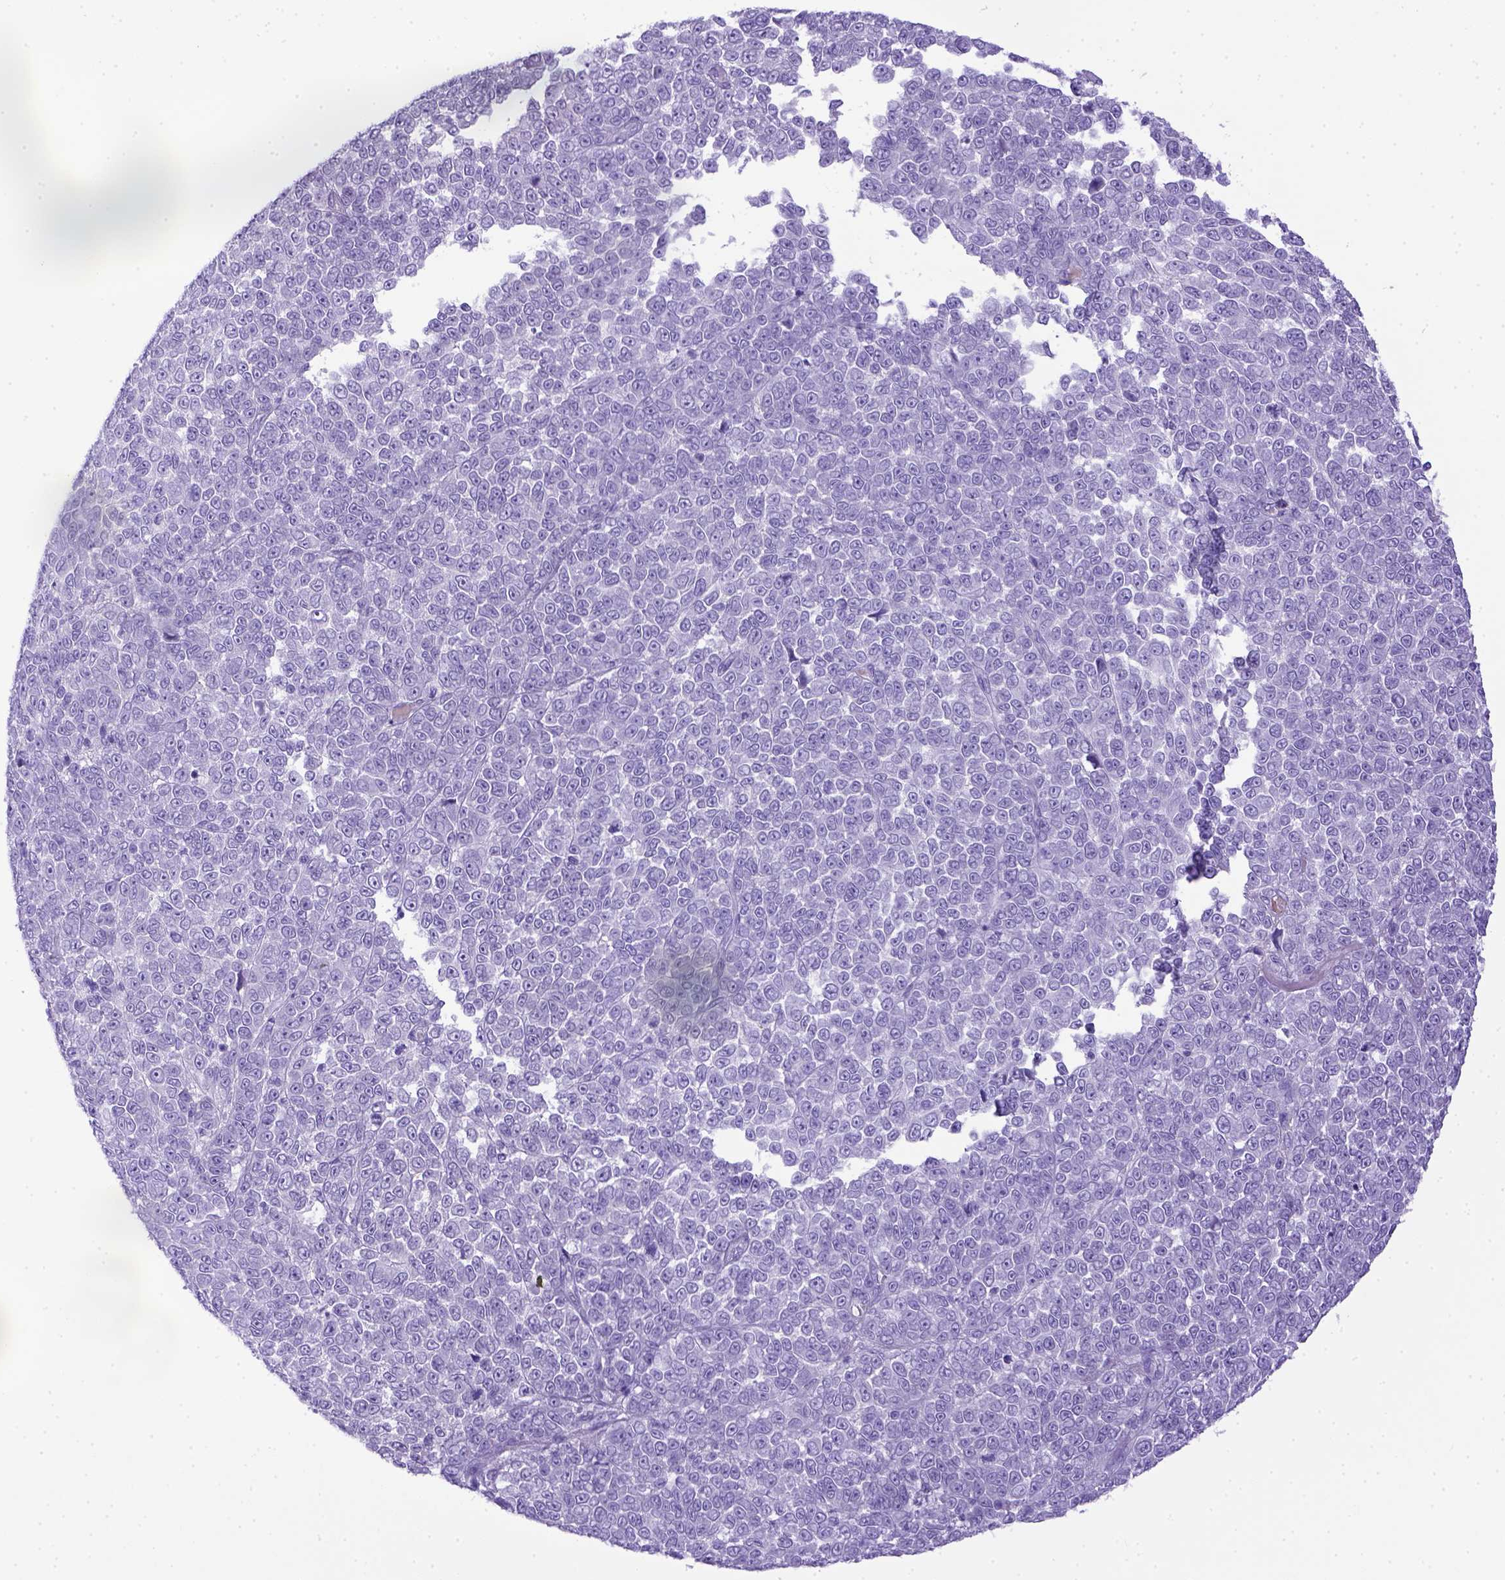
{"staining": {"intensity": "negative", "quantity": "none", "location": "none"}, "tissue": "melanoma", "cell_type": "Tumor cells", "image_type": "cancer", "snomed": [{"axis": "morphology", "description": "Malignant melanoma, NOS"}, {"axis": "topography", "description": "Skin"}], "caption": "Immunohistochemistry of human melanoma shows no expression in tumor cells.", "gene": "ITIH4", "patient": {"sex": "female", "age": 95}}